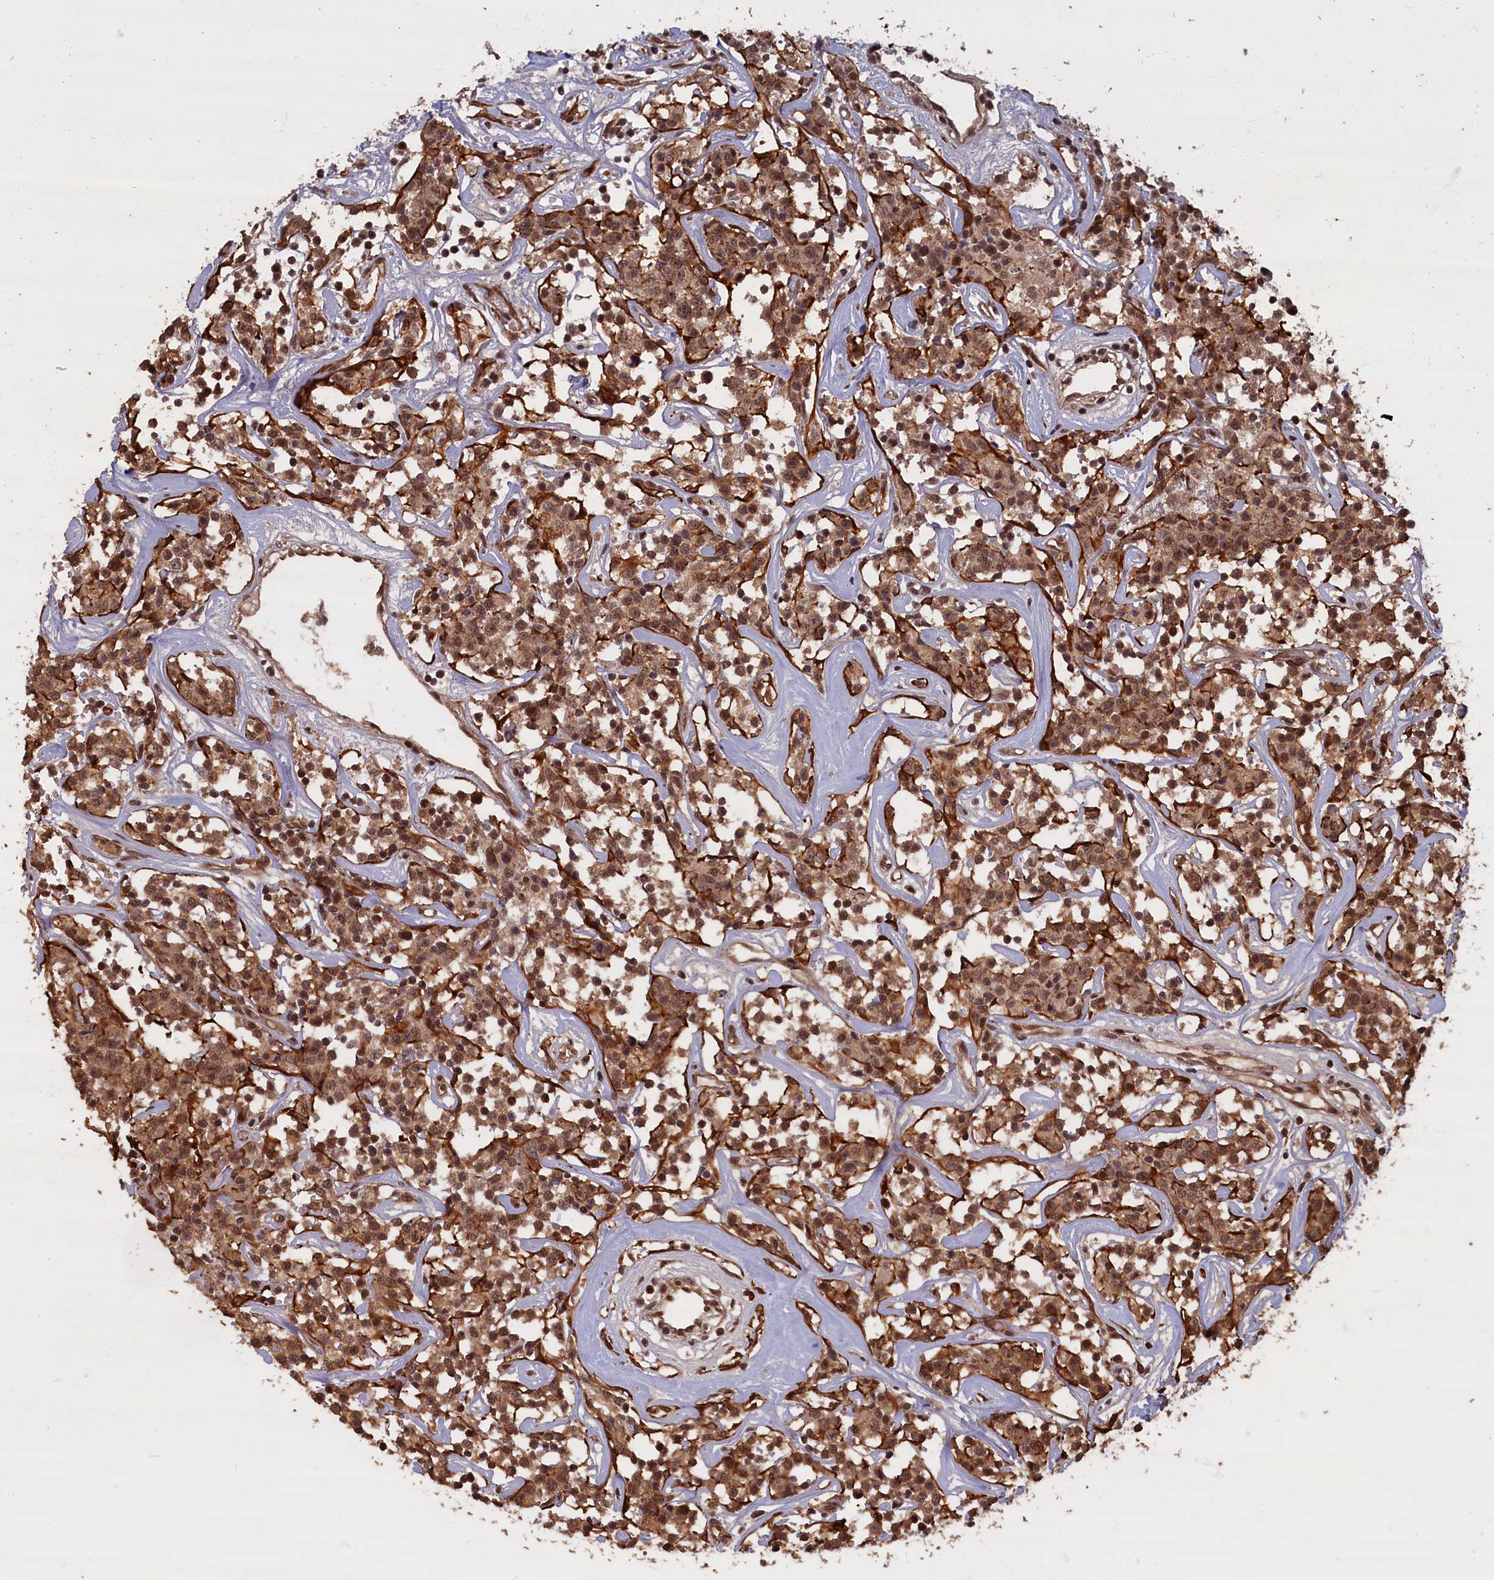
{"staining": {"intensity": "moderate", "quantity": ">75%", "location": "cytoplasmic/membranous,nuclear"}, "tissue": "lymphoma", "cell_type": "Tumor cells", "image_type": "cancer", "snomed": [{"axis": "morphology", "description": "Malignant lymphoma, non-Hodgkin's type, Low grade"}, {"axis": "topography", "description": "Small intestine"}], "caption": "Protein analysis of lymphoma tissue demonstrates moderate cytoplasmic/membranous and nuclear staining in approximately >75% of tumor cells.", "gene": "HIF3A", "patient": {"sex": "female", "age": 59}}